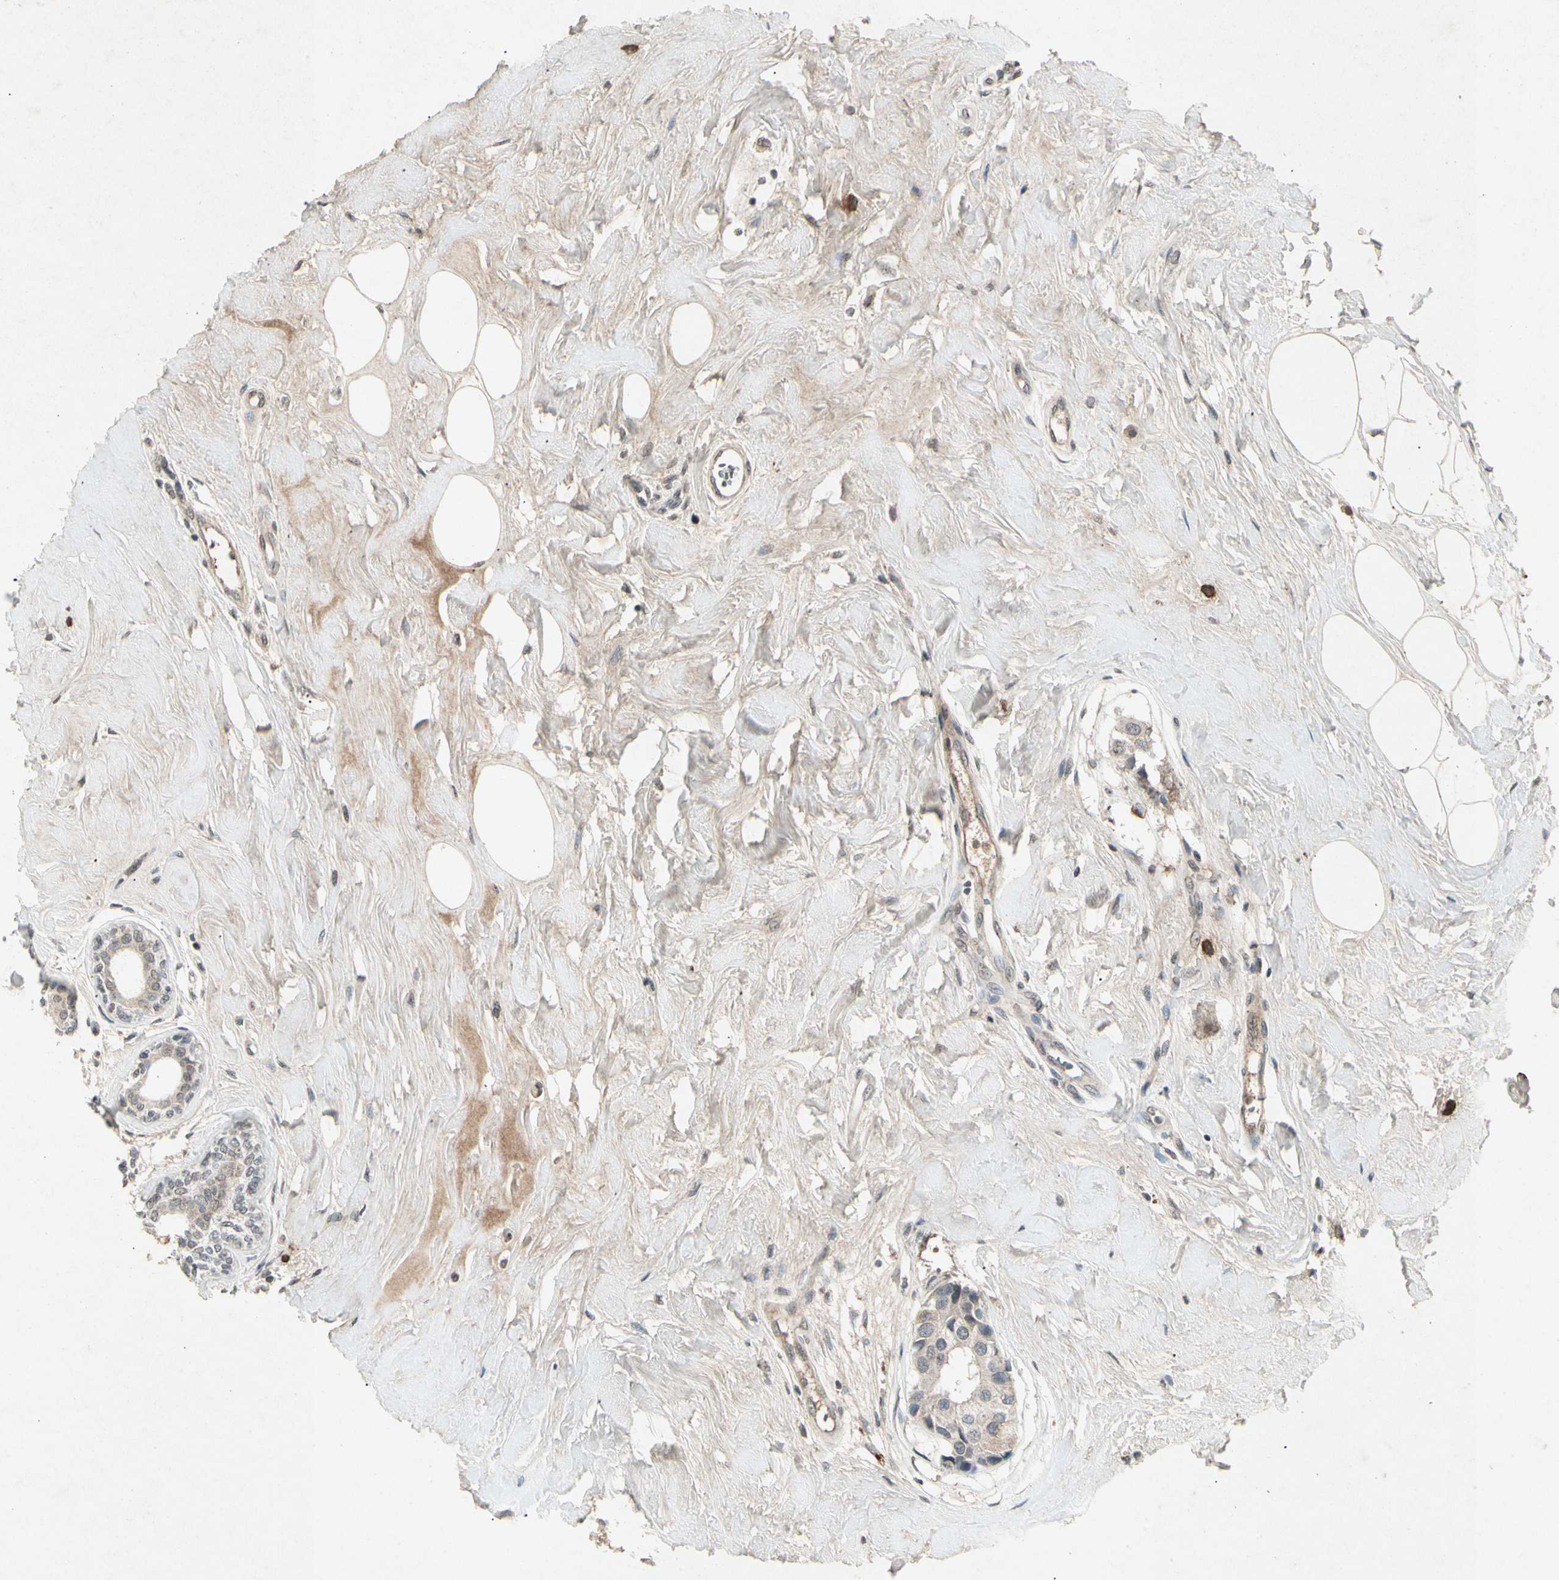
{"staining": {"intensity": "weak", "quantity": "25%-75%", "location": "cytoplasmic/membranous"}, "tissue": "breast cancer", "cell_type": "Tumor cells", "image_type": "cancer", "snomed": [{"axis": "morphology", "description": "Normal tissue, NOS"}, {"axis": "morphology", "description": "Duct carcinoma"}, {"axis": "topography", "description": "Breast"}], "caption": "Immunohistochemical staining of human breast infiltrating ductal carcinoma shows low levels of weak cytoplasmic/membranous staining in about 25%-75% of tumor cells.", "gene": "CP", "patient": {"sex": "female", "age": 39}}